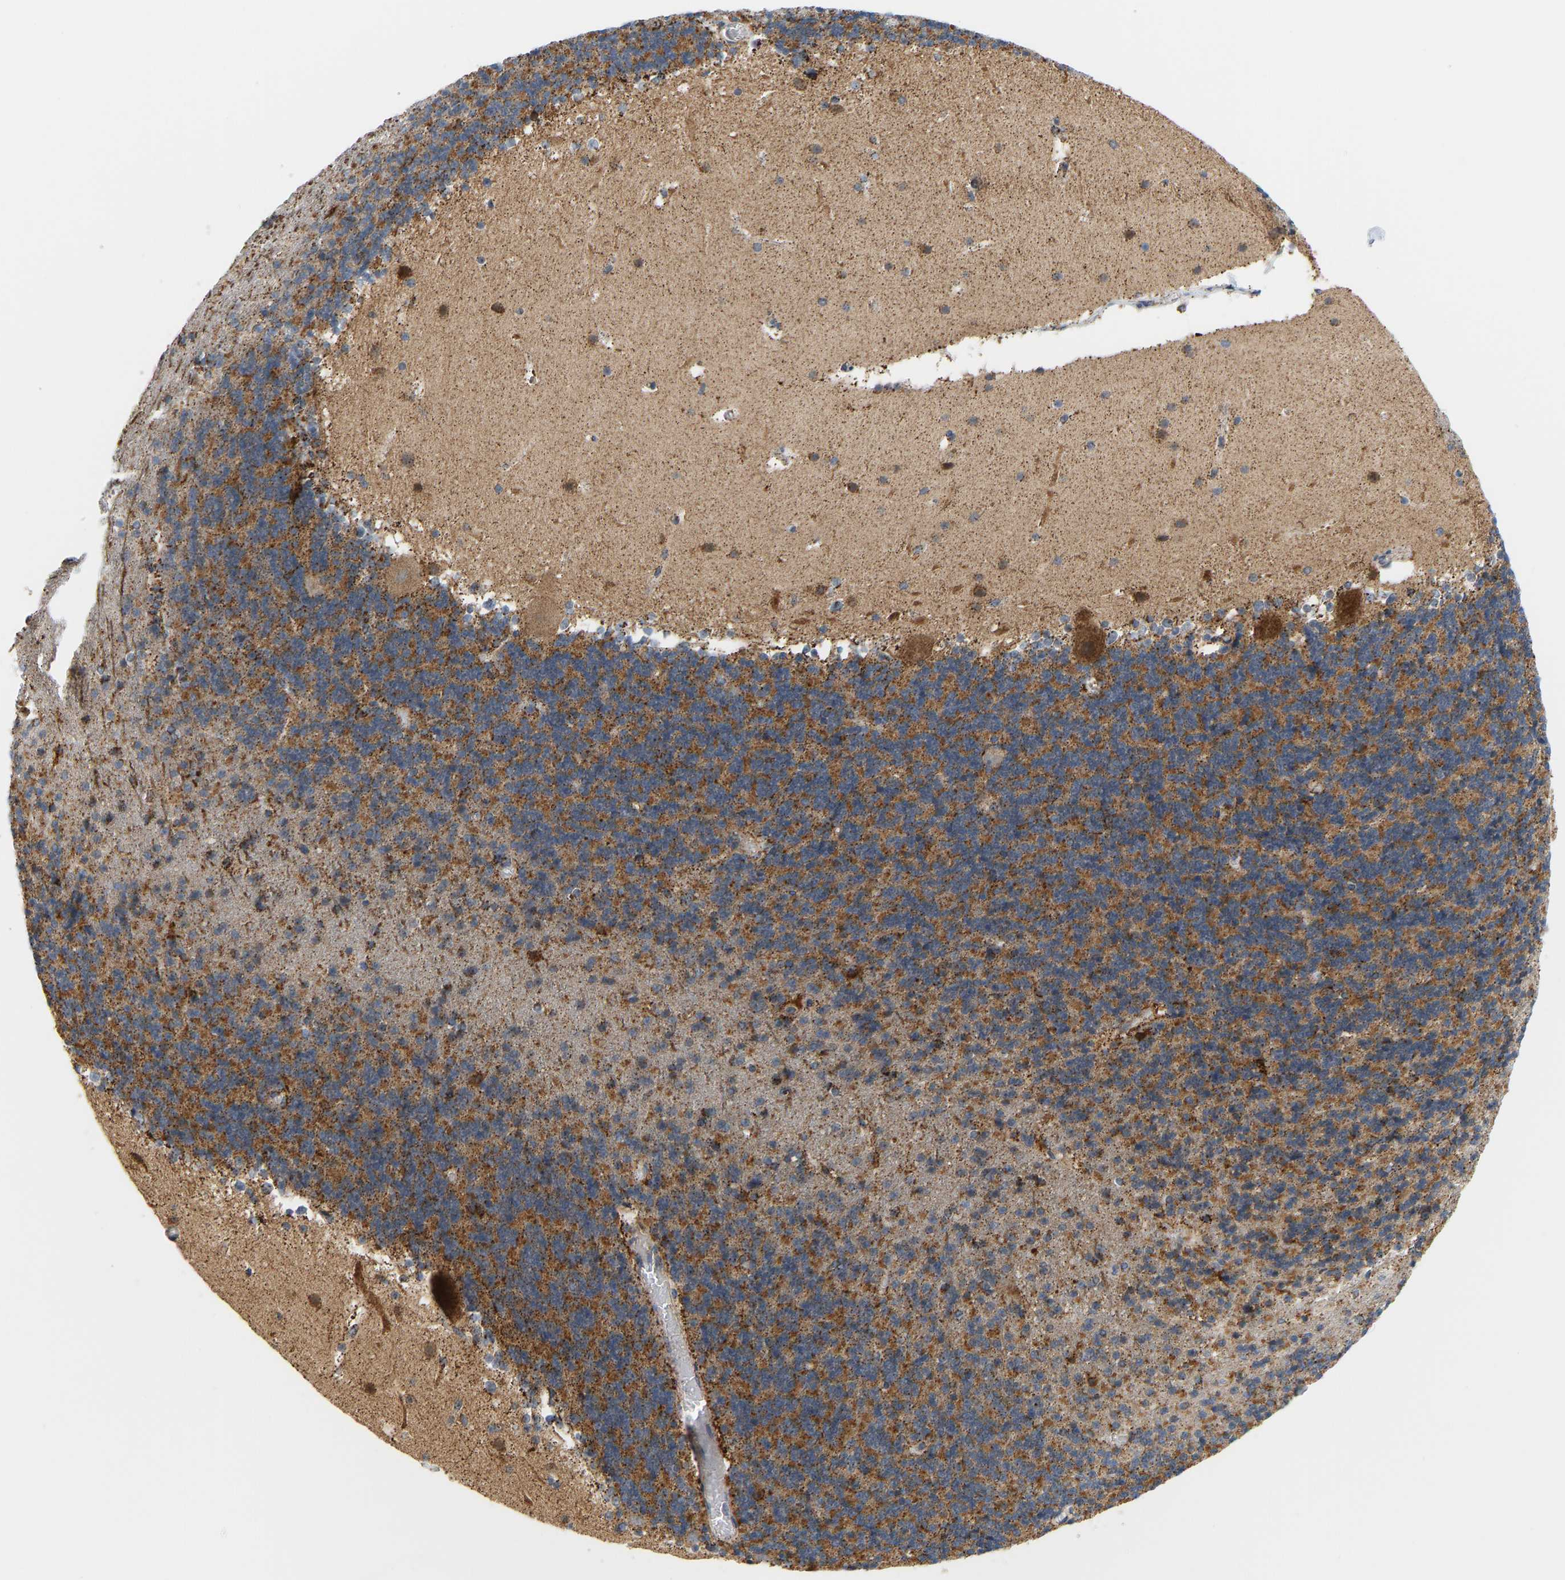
{"staining": {"intensity": "moderate", "quantity": ">75%", "location": "cytoplasmic/membranous"}, "tissue": "cerebellum", "cell_type": "Cells in granular layer", "image_type": "normal", "snomed": [{"axis": "morphology", "description": "Normal tissue, NOS"}, {"axis": "topography", "description": "Cerebellum"}], "caption": "Immunohistochemistry photomicrograph of unremarkable cerebellum: cerebellum stained using immunohistochemistry (IHC) displays medium levels of moderate protein expression localized specifically in the cytoplasmic/membranous of cells in granular layer, appearing as a cytoplasmic/membranous brown color.", "gene": "GPSM2", "patient": {"sex": "male", "age": 45}}